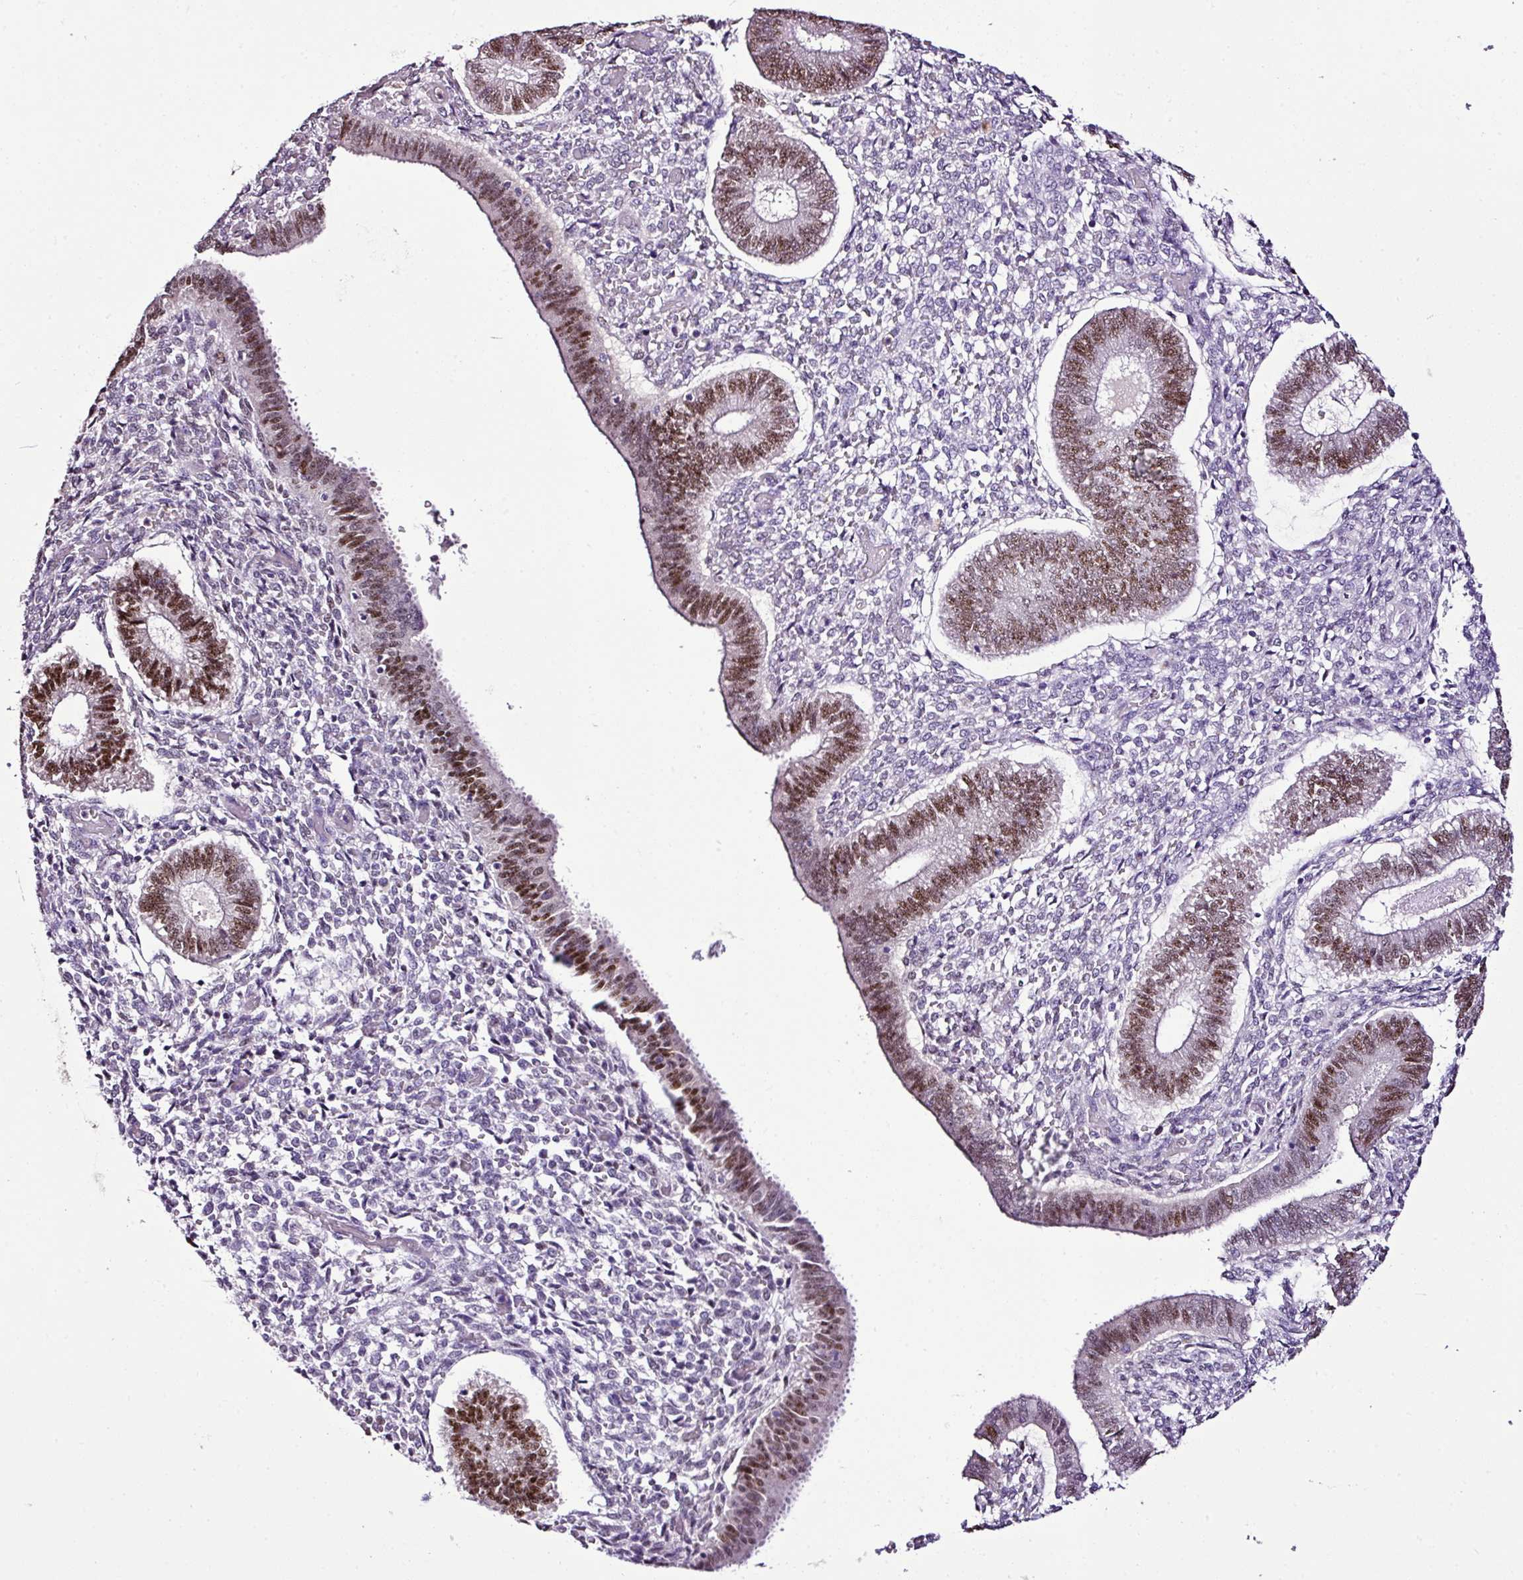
{"staining": {"intensity": "negative", "quantity": "none", "location": "none"}, "tissue": "endometrium", "cell_type": "Cells in endometrial stroma", "image_type": "normal", "snomed": [{"axis": "morphology", "description": "Normal tissue, NOS"}, {"axis": "topography", "description": "Endometrium"}], "caption": "Immunohistochemical staining of unremarkable human endometrium demonstrates no significant expression in cells in endometrial stroma. The staining is performed using DAB brown chromogen with nuclei counter-stained in using hematoxylin.", "gene": "ESR1", "patient": {"sex": "female", "age": 25}}